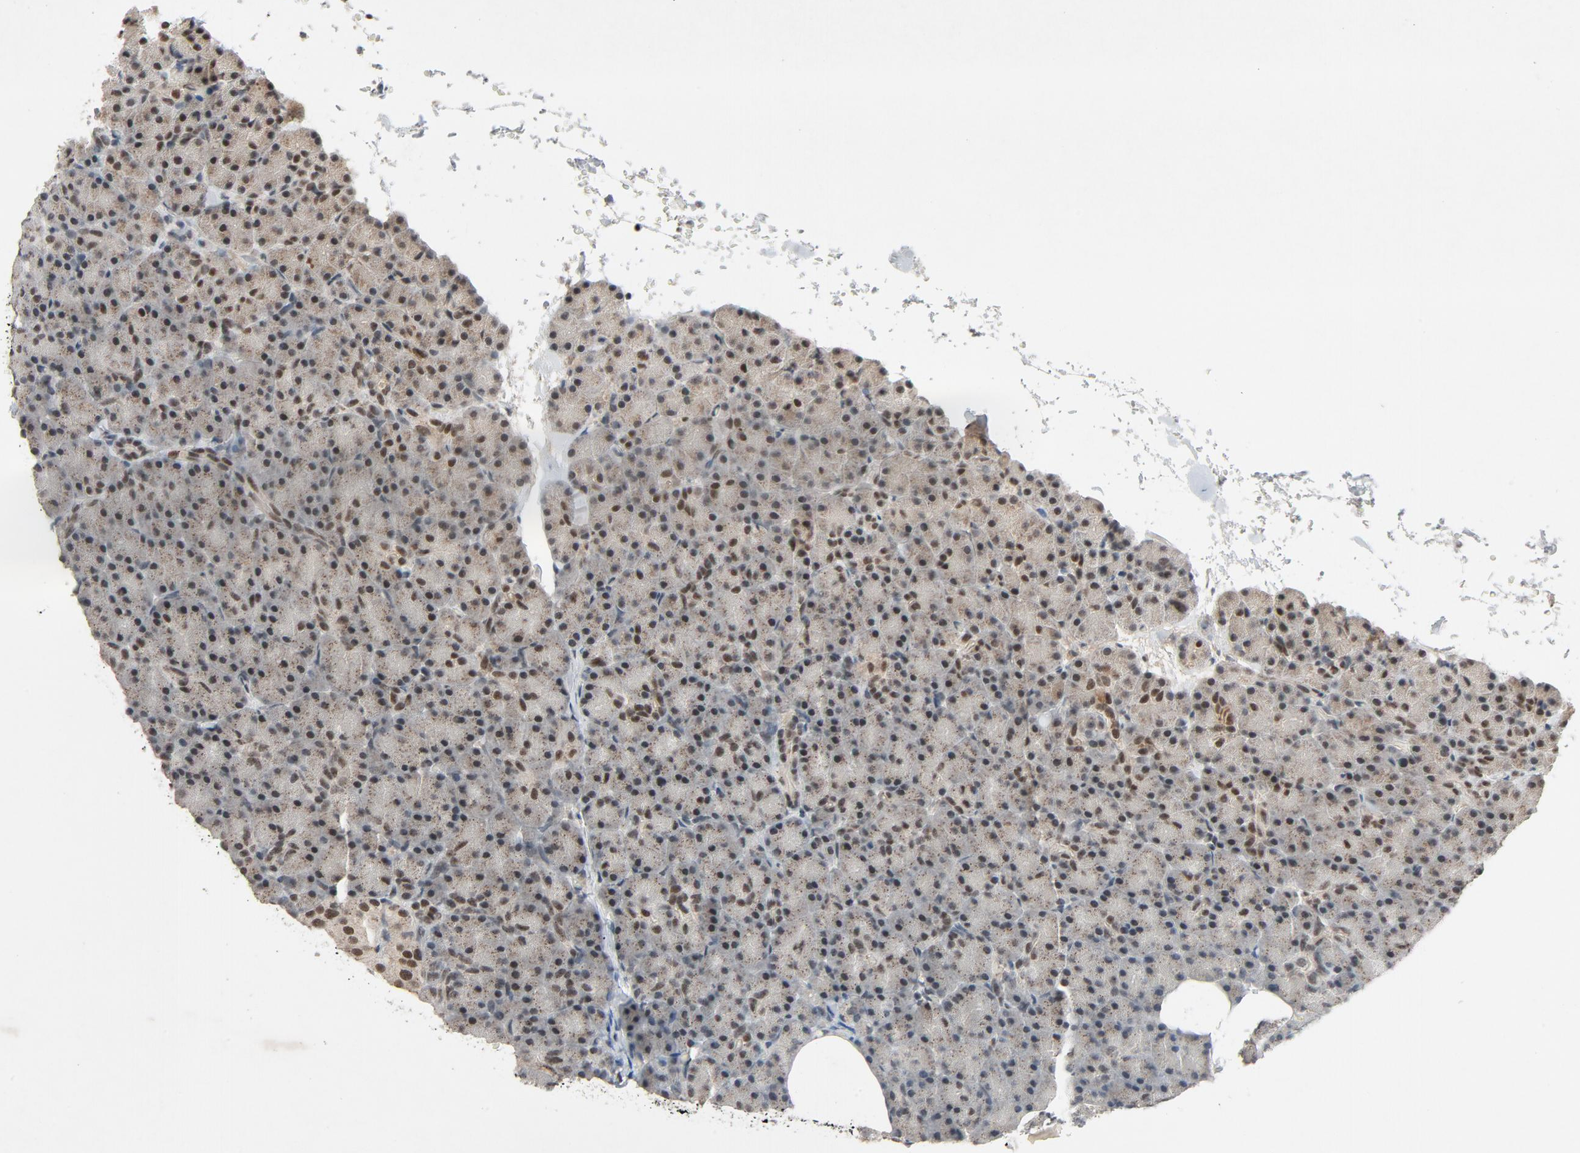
{"staining": {"intensity": "moderate", "quantity": ">75%", "location": "nuclear"}, "tissue": "pancreas", "cell_type": "Exocrine glandular cells", "image_type": "normal", "snomed": [{"axis": "morphology", "description": "Normal tissue, NOS"}, {"axis": "topography", "description": "Pancreas"}], "caption": "Immunohistochemistry (DAB) staining of normal pancreas demonstrates moderate nuclear protein expression in about >75% of exocrine glandular cells.", "gene": "SMARCD1", "patient": {"sex": "female", "age": 43}}